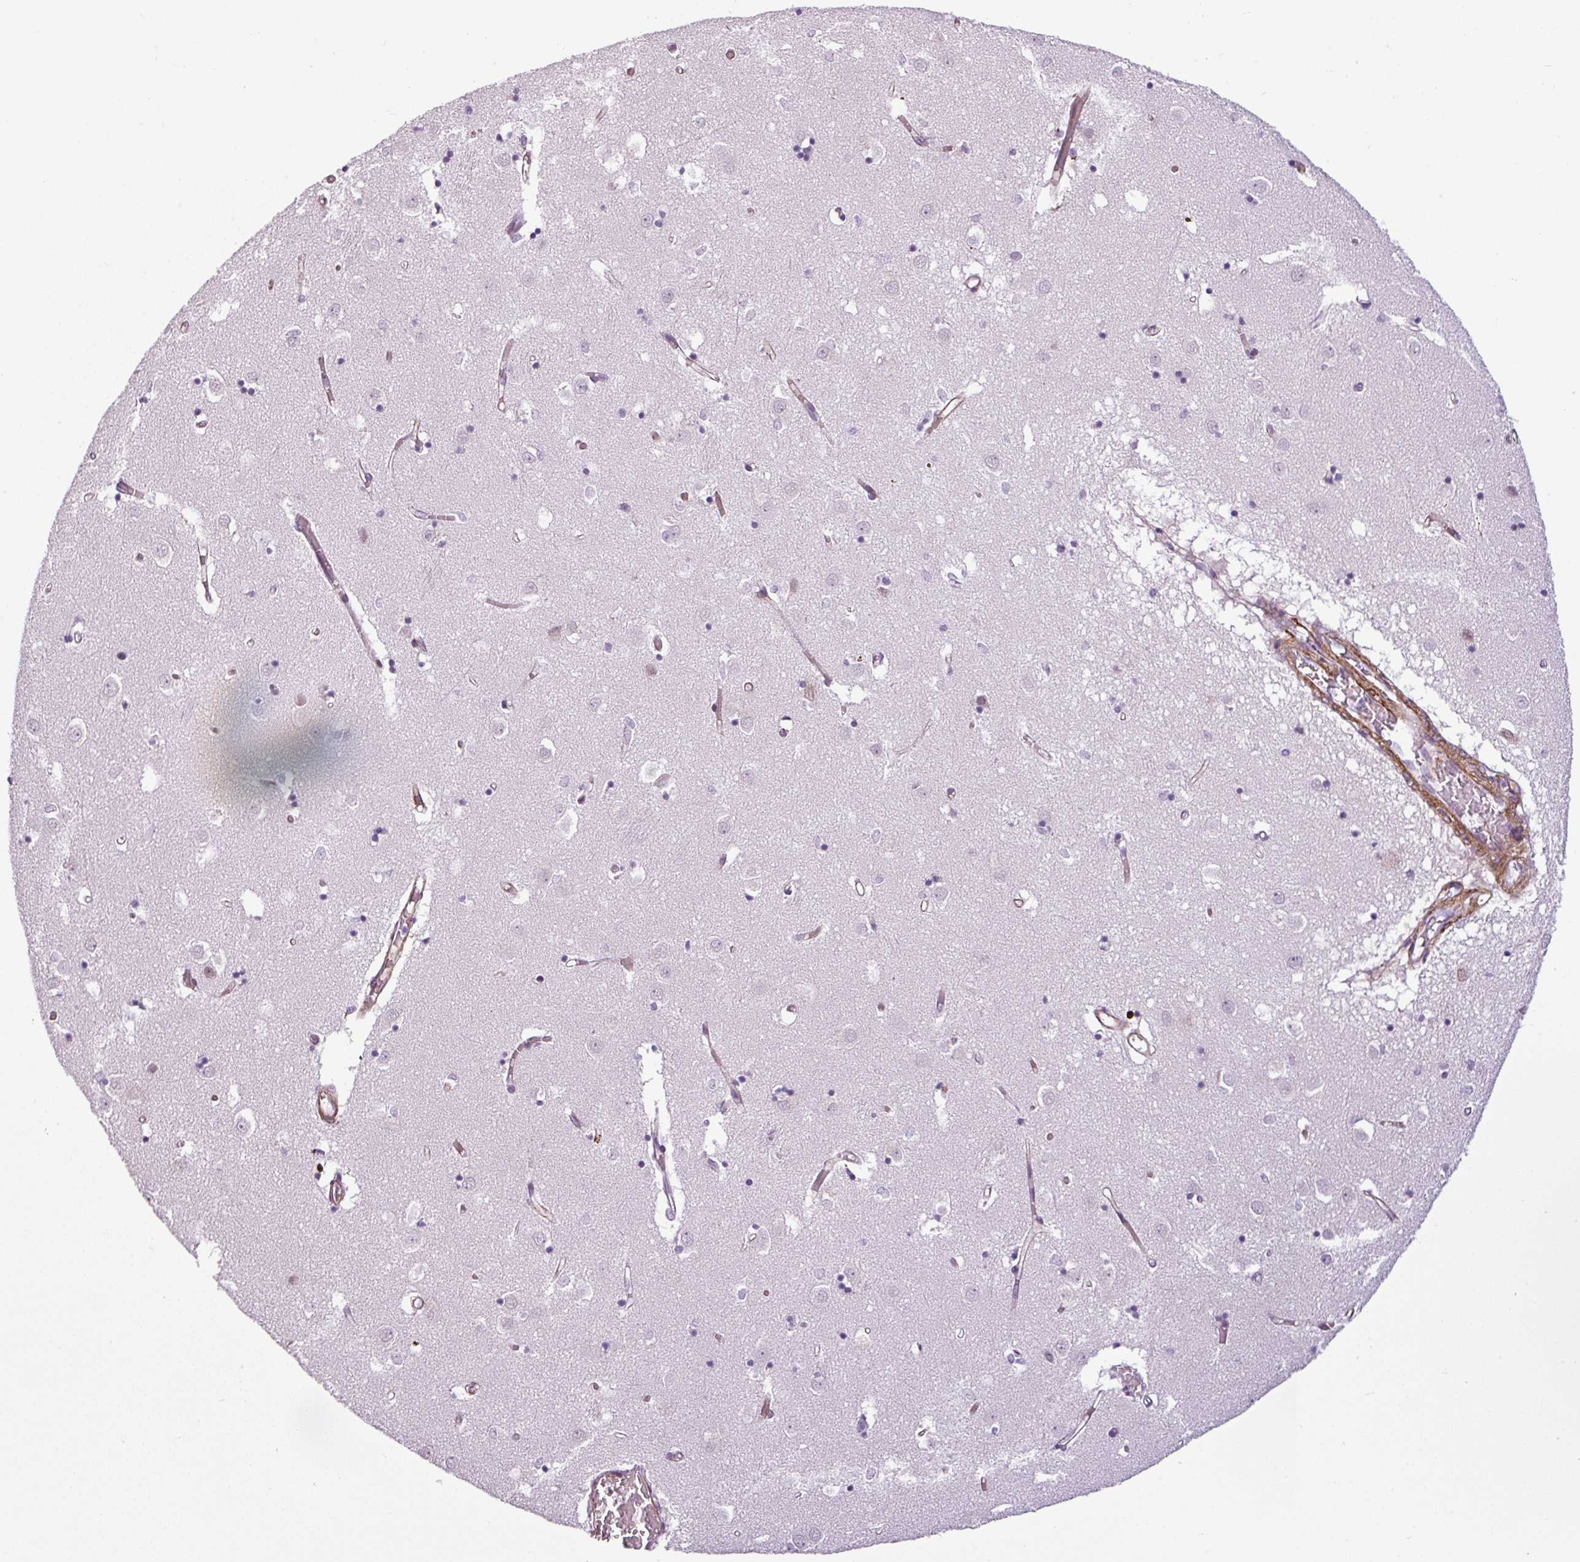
{"staining": {"intensity": "negative", "quantity": "none", "location": "none"}, "tissue": "caudate", "cell_type": "Glial cells", "image_type": "normal", "snomed": [{"axis": "morphology", "description": "Normal tissue, NOS"}, {"axis": "topography", "description": "Lateral ventricle wall"}], "caption": "A micrograph of human caudate is negative for staining in glial cells. The staining was performed using DAB (3,3'-diaminobenzidine) to visualize the protein expression in brown, while the nuclei were stained in blue with hematoxylin (Magnification: 20x).", "gene": "ATP10A", "patient": {"sex": "male", "age": 70}}